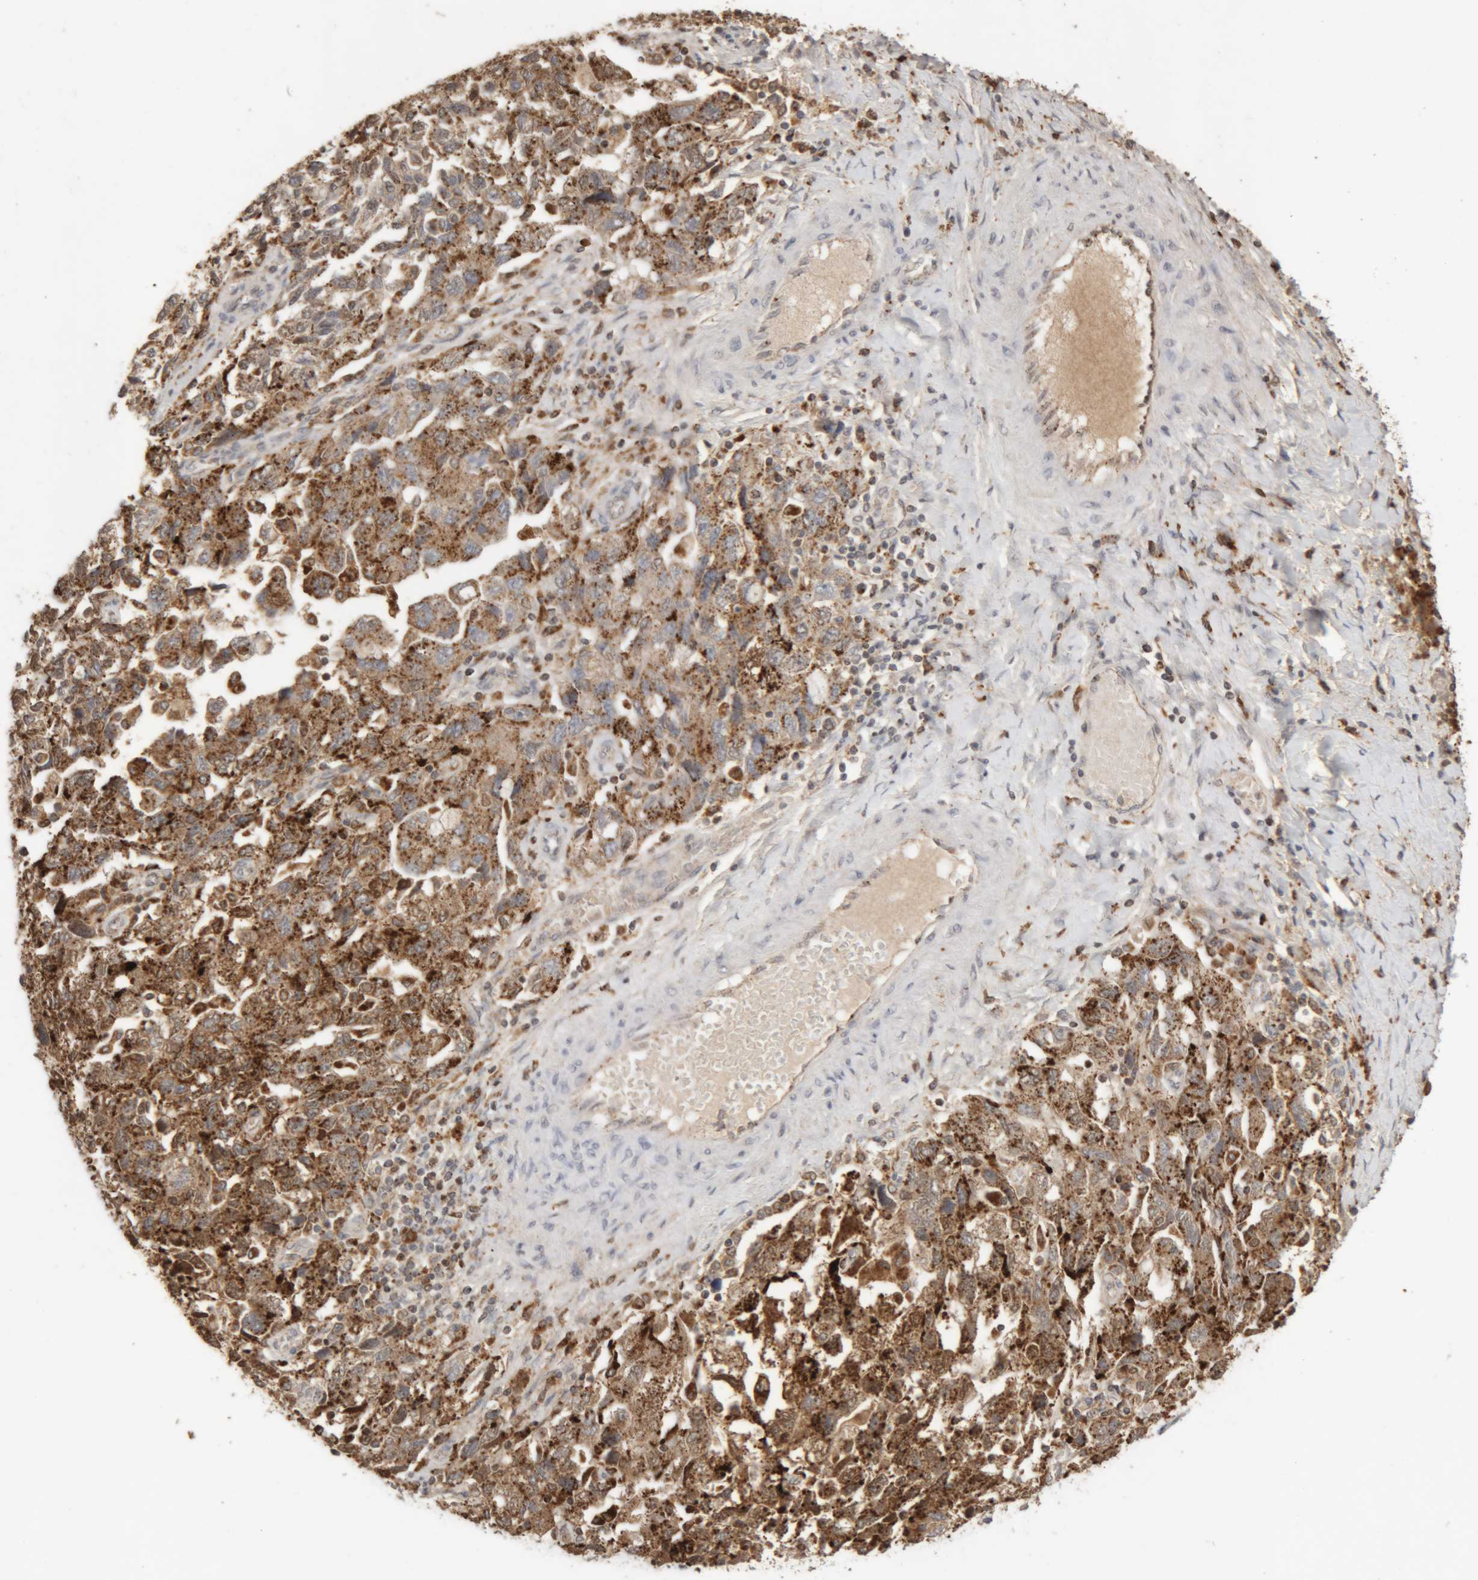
{"staining": {"intensity": "strong", "quantity": ">75%", "location": "cytoplasmic/membranous"}, "tissue": "ovarian cancer", "cell_type": "Tumor cells", "image_type": "cancer", "snomed": [{"axis": "morphology", "description": "Carcinoma, NOS"}, {"axis": "morphology", "description": "Cystadenocarcinoma, serous, NOS"}, {"axis": "topography", "description": "Ovary"}], "caption": "The micrograph demonstrates immunohistochemical staining of ovarian carcinoma. There is strong cytoplasmic/membranous staining is appreciated in approximately >75% of tumor cells. (Brightfield microscopy of DAB IHC at high magnification).", "gene": "ARSA", "patient": {"sex": "female", "age": 69}}